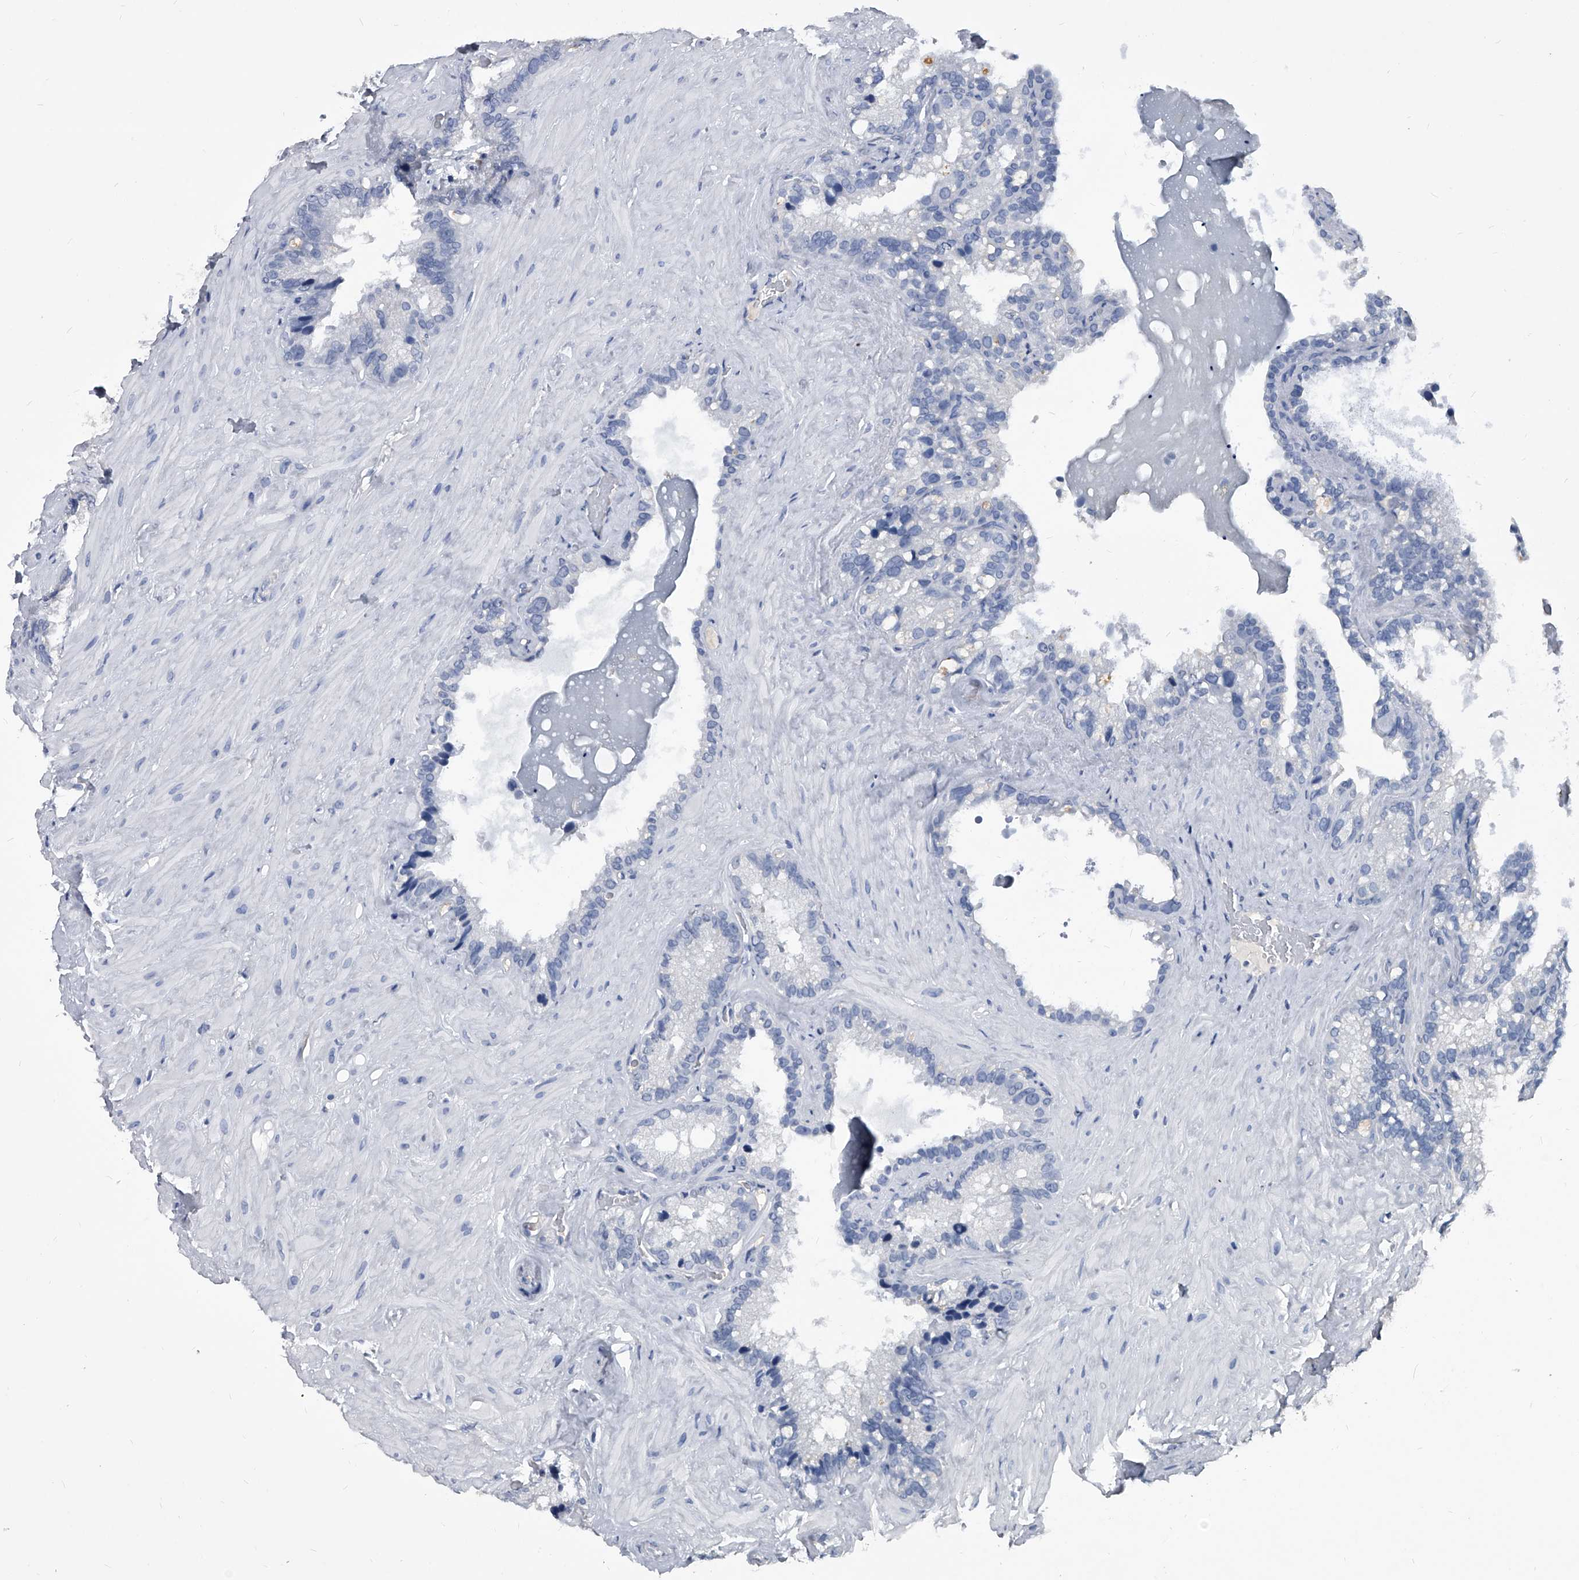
{"staining": {"intensity": "negative", "quantity": "none", "location": "none"}, "tissue": "seminal vesicle", "cell_type": "Glandular cells", "image_type": "normal", "snomed": [{"axis": "morphology", "description": "Normal tissue, NOS"}, {"axis": "topography", "description": "Prostate"}, {"axis": "topography", "description": "Seminal veicle"}], "caption": "Immunohistochemical staining of unremarkable seminal vesicle displays no significant staining in glandular cells. The staining is performed using DAB (3,3'-diaminobenzidine) brown chromogen with nuclei counter-stained in using hematoxylin.", "gene": "BCAS1", "patient": {"sex": "male", "age": 68}}